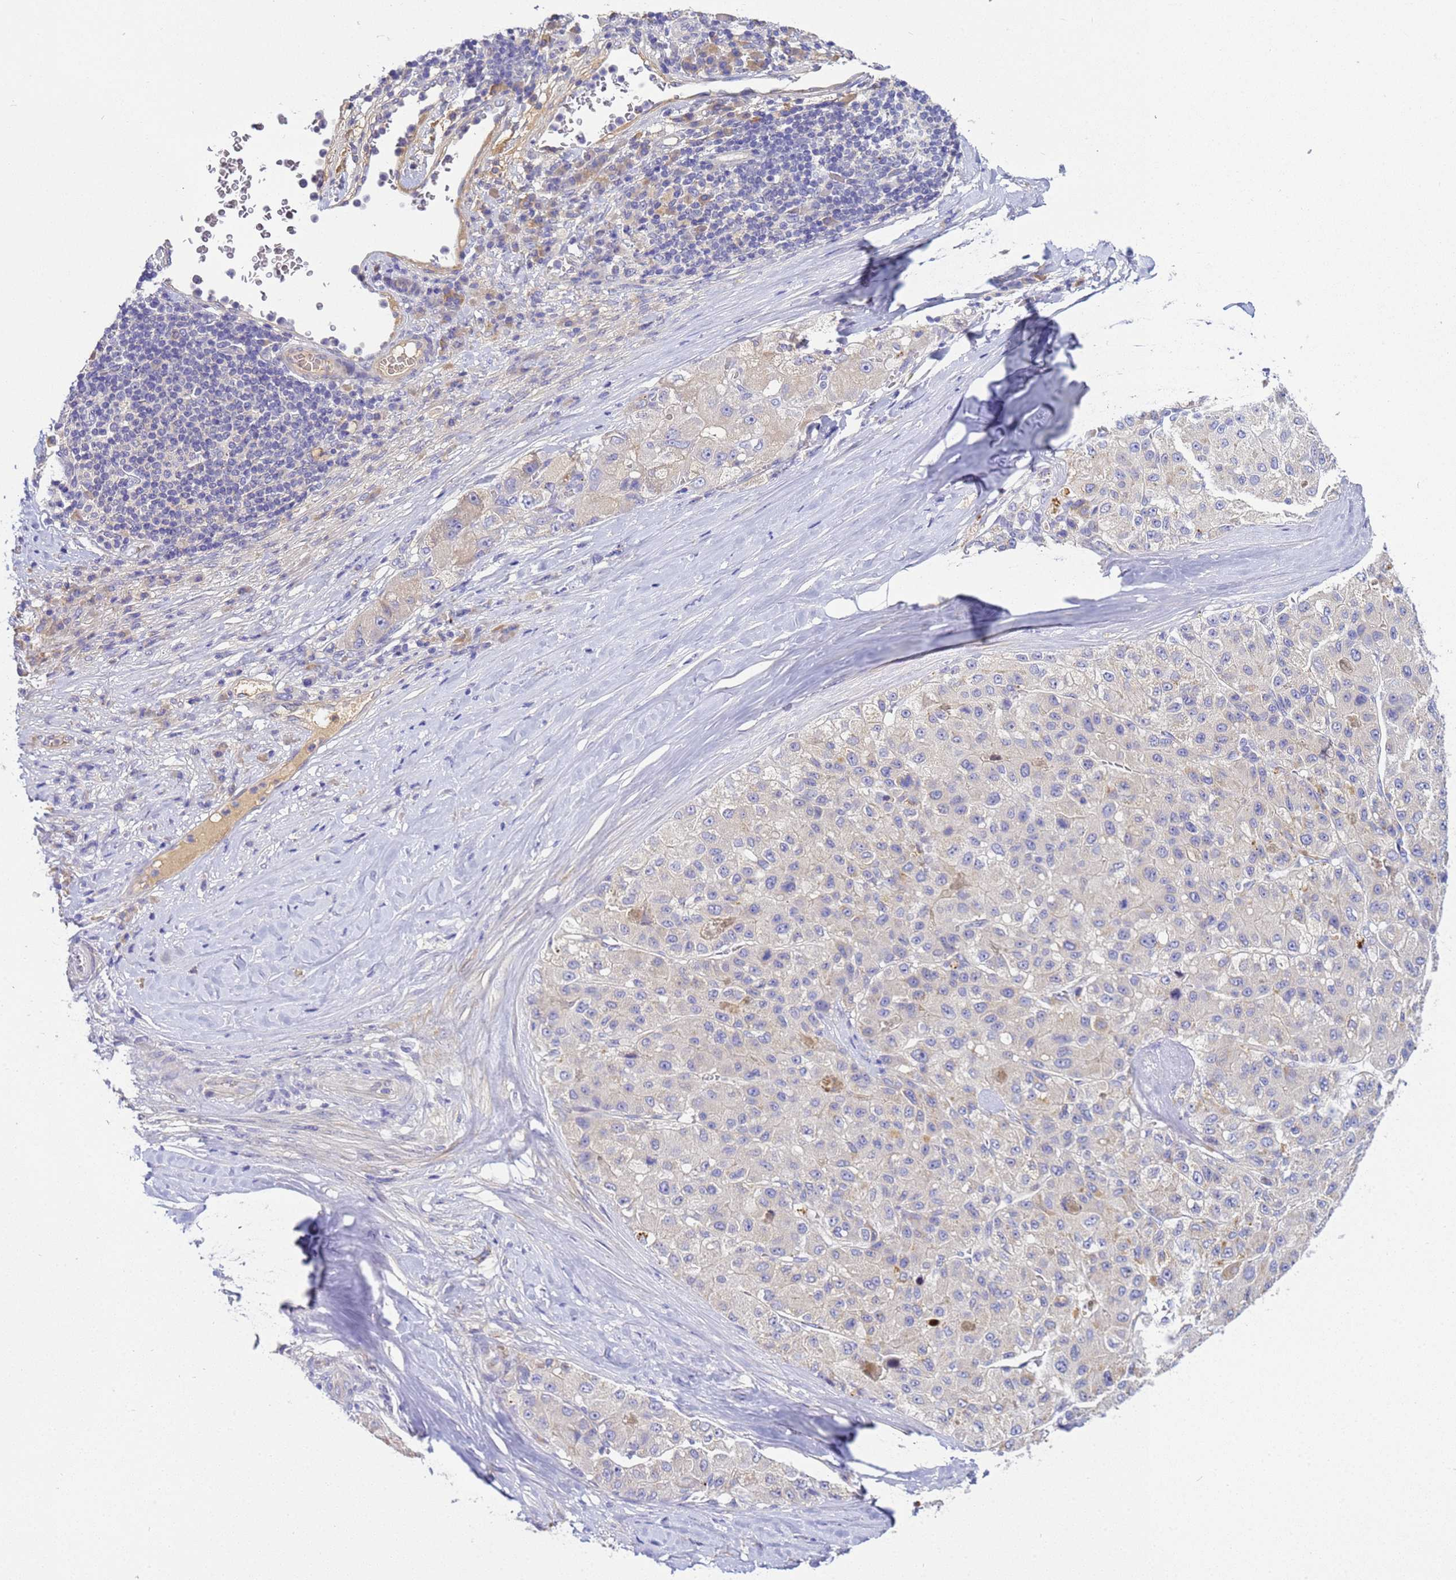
{"staining": {"intensity": "weak", "quantity": "25%-75%", "location": "cytoplasmic/membranous"}, "tissue": "liver cancer", "cell_type": "Tumor cells", "image_type": "cancer", "snomed": [{"axis": "morphology", "description": "Carcinoma, Hepatocellular, NOS"}, {"axis": "topography", "description": "Liver"}], "caption": "A photomicrograph of human liver cancer stained for a protein displays weak cytoplasmic/membranous brown staining in tumor cells.", "gene": "TBCD", "patient": {"sex": "male", "age": 80}}